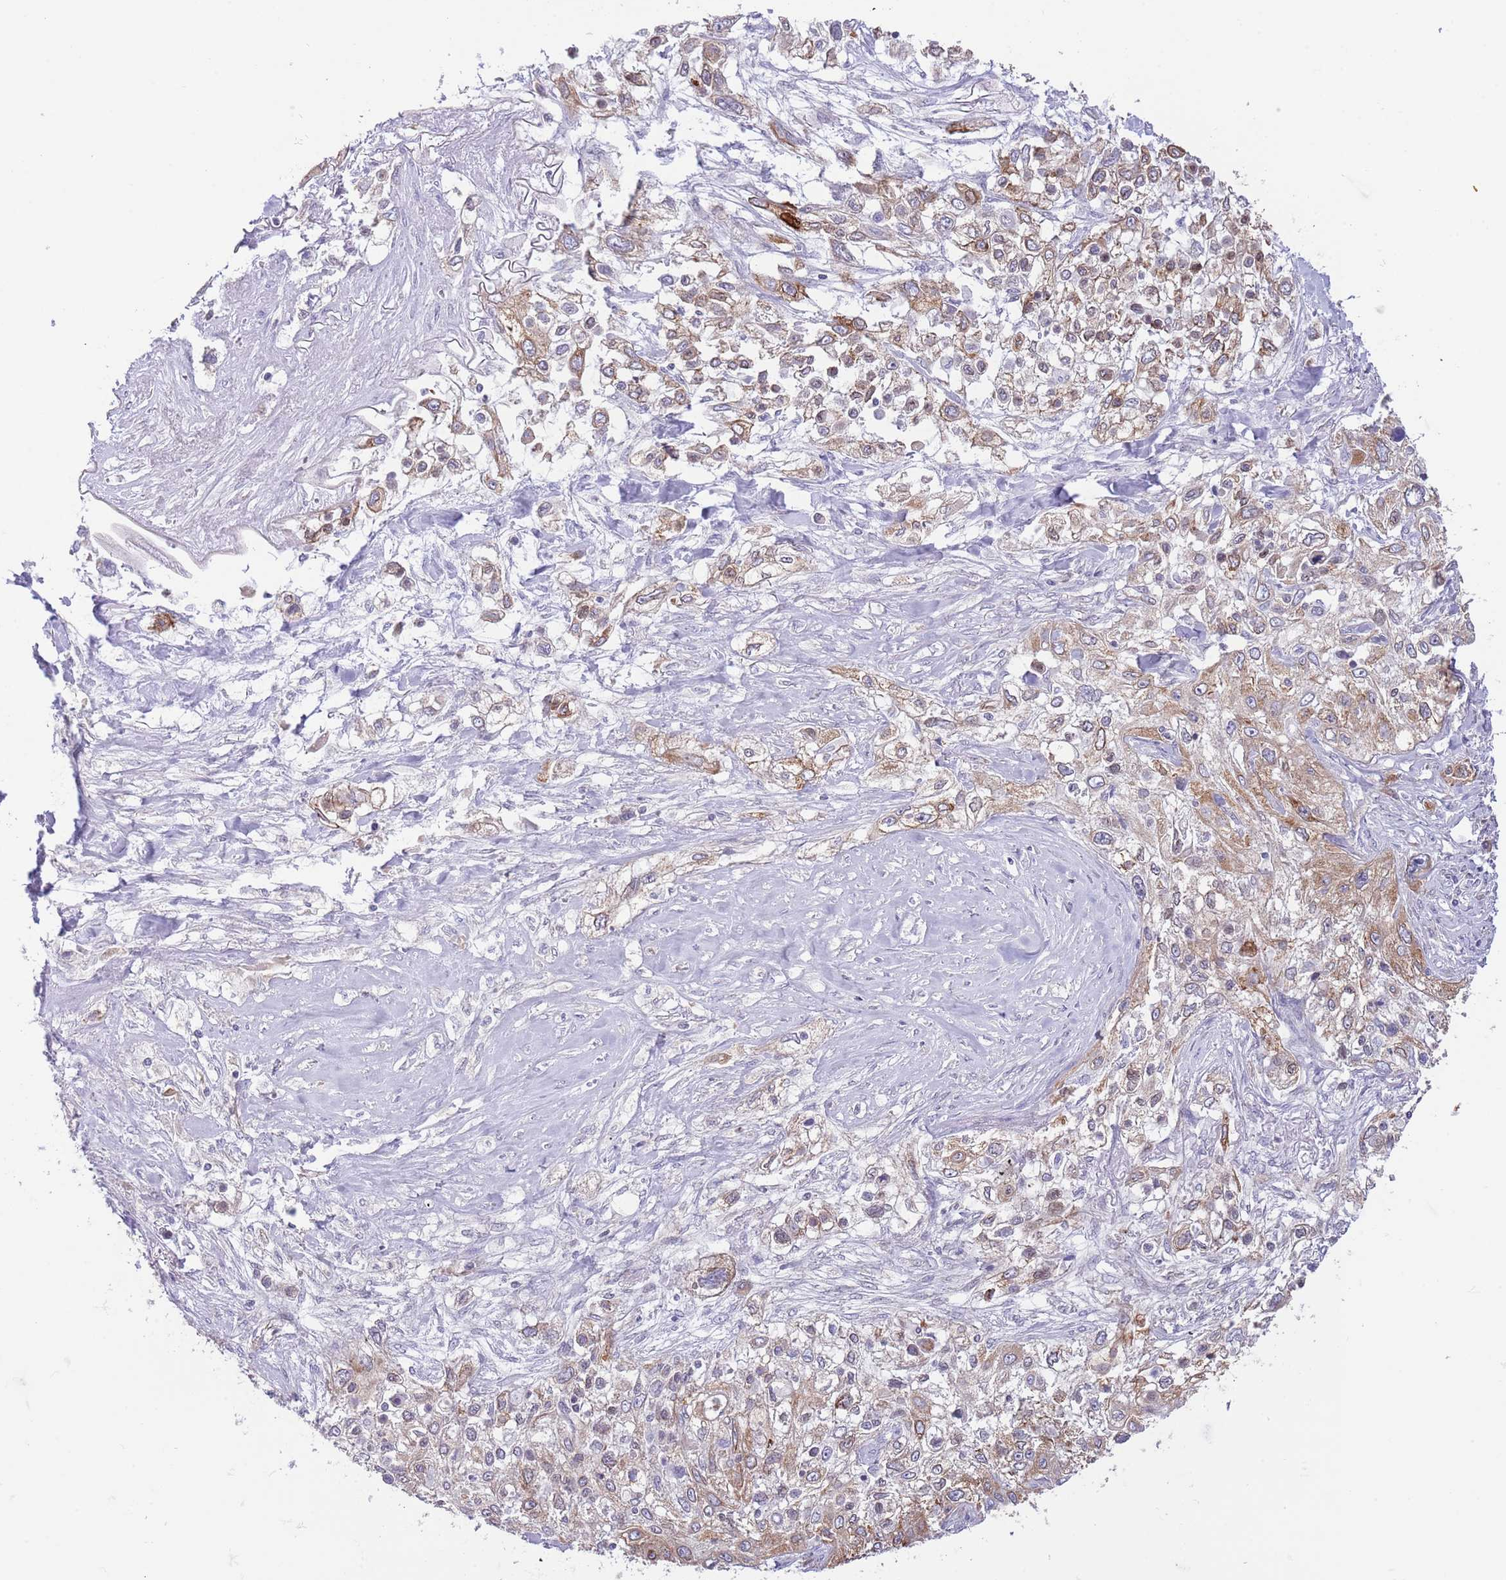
{"staining": {"intensity": "strong", "quantity": "25%-75%", "location": "cytoplasmic/membranous"}, "tissue": "lung cancer", "cell_type": "Tumor cells", "image_type": "cancer", "snomed": [{"axis": "morphology", "description": "Squamous cell carcinoma, NOS"}, {"axis": "topography", "description": "Lung"}], "caption": "Protein staining exhibits strong cytoplasmic/membranous expression in approximately 25%-75% of tumor cells in lung squamous cell carcinoma. The staining is performed using DAB (3,3'-diaminobenzidine) brown chromogen to label protein expression. The nuclei are counter-stained blue using hematoxylin.", "gene": "EBPL", "patient": {"sex": "female", "age": 69}}